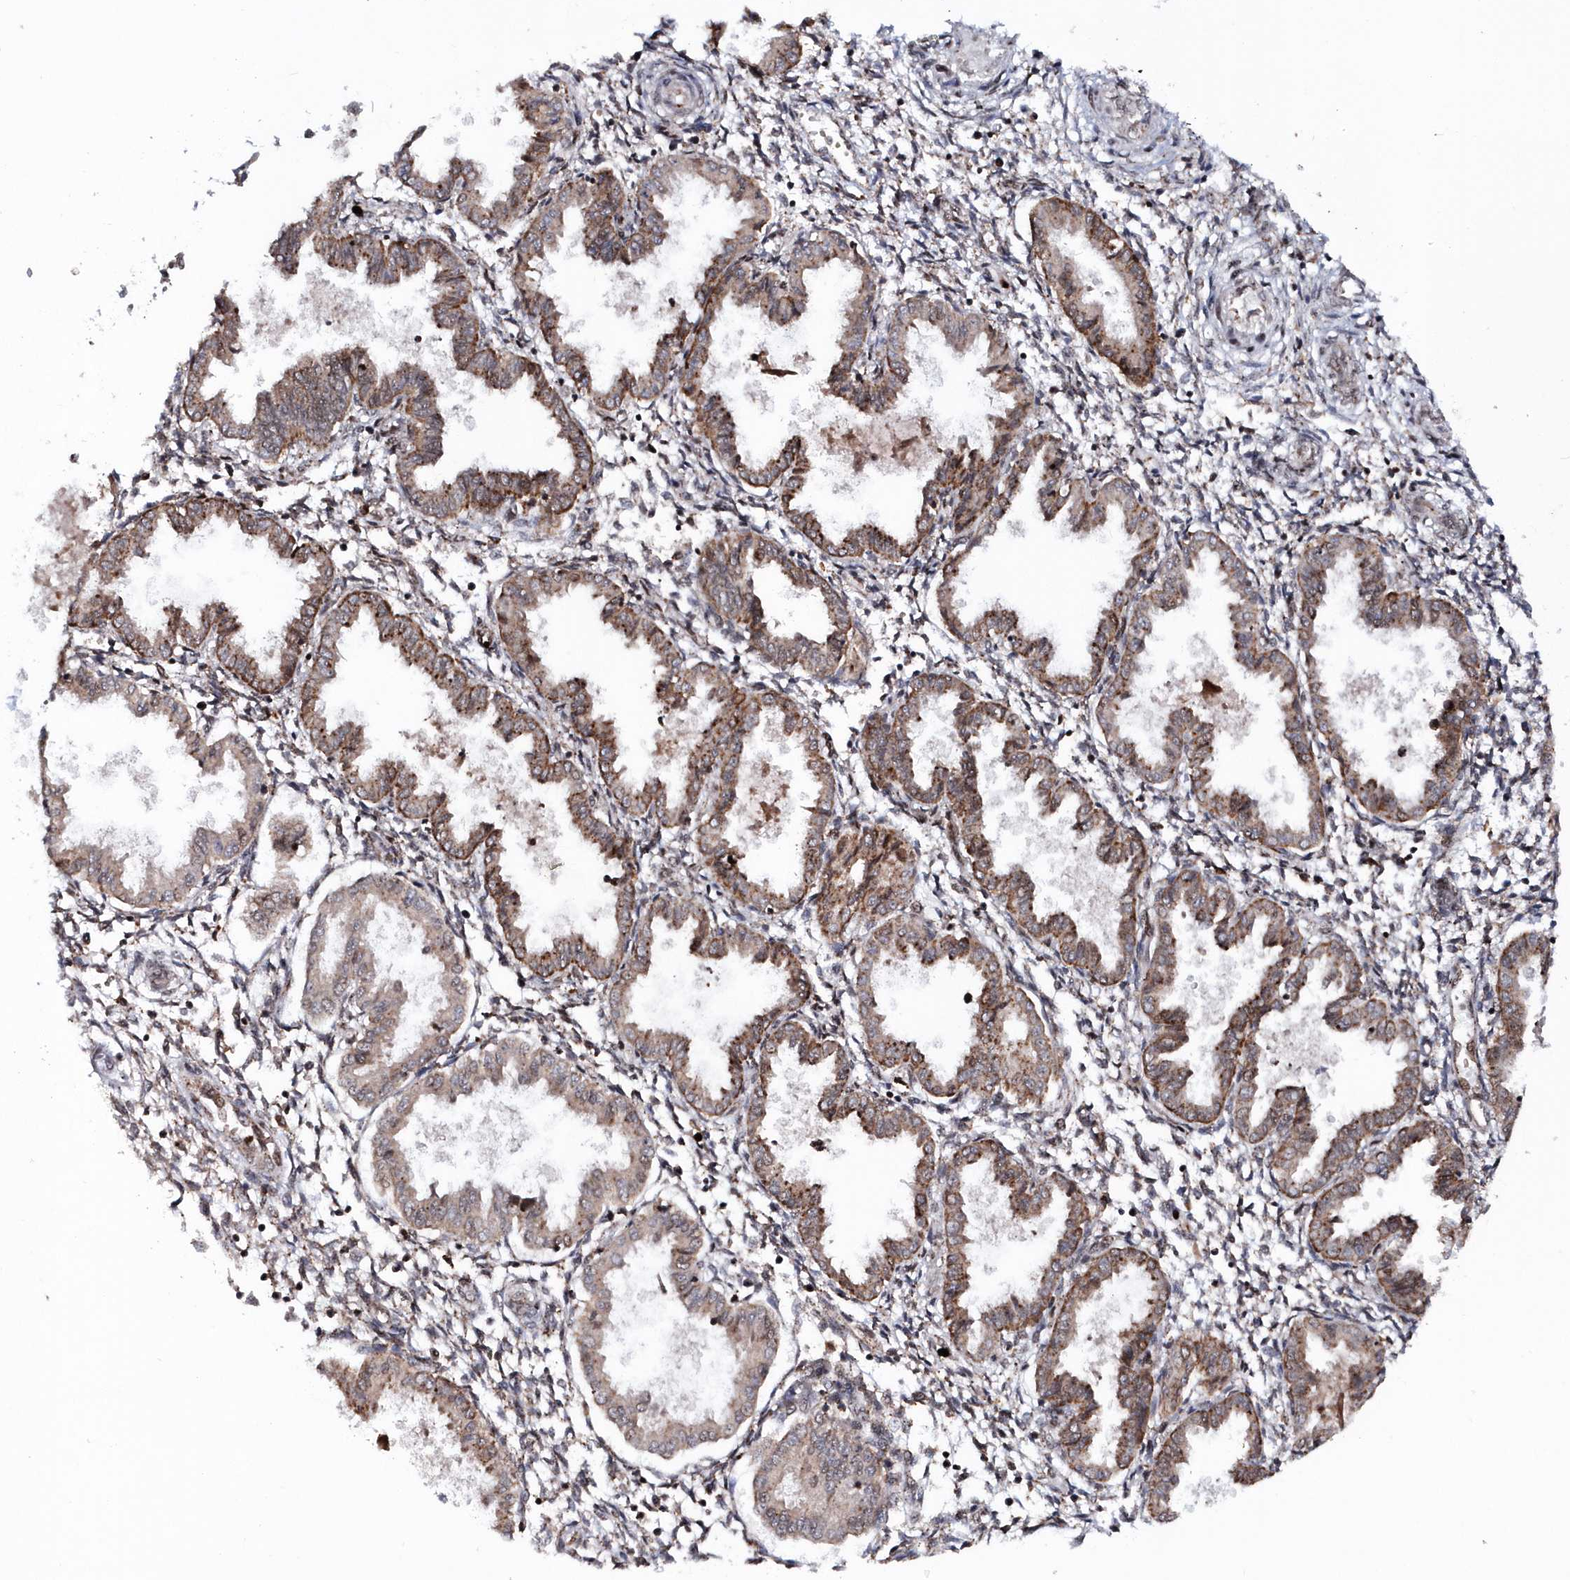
{"staining": {"intensity": "weak", "quantity": "25%-75%", "location": "cytoplasmic/membranous,nuclear"}, "tissue": "endometrium", "cell_type": "Cells in endometrial stroma", "image_type": "normal", "snomed": [{"axis": "morphology", "description": "Normal tissue, NOS"}, {"axis": "topography", "description": "Endometrium"}], "caption": "Weak cytoplasmic/membranous,nuclear staining for a protein is identified in approximately 25%-75% of cells in endometrial stroma of unremarkable endometrium using IHC.", "gene": "SOWAHB", "patient": {"sex": "female", "age": 33}}